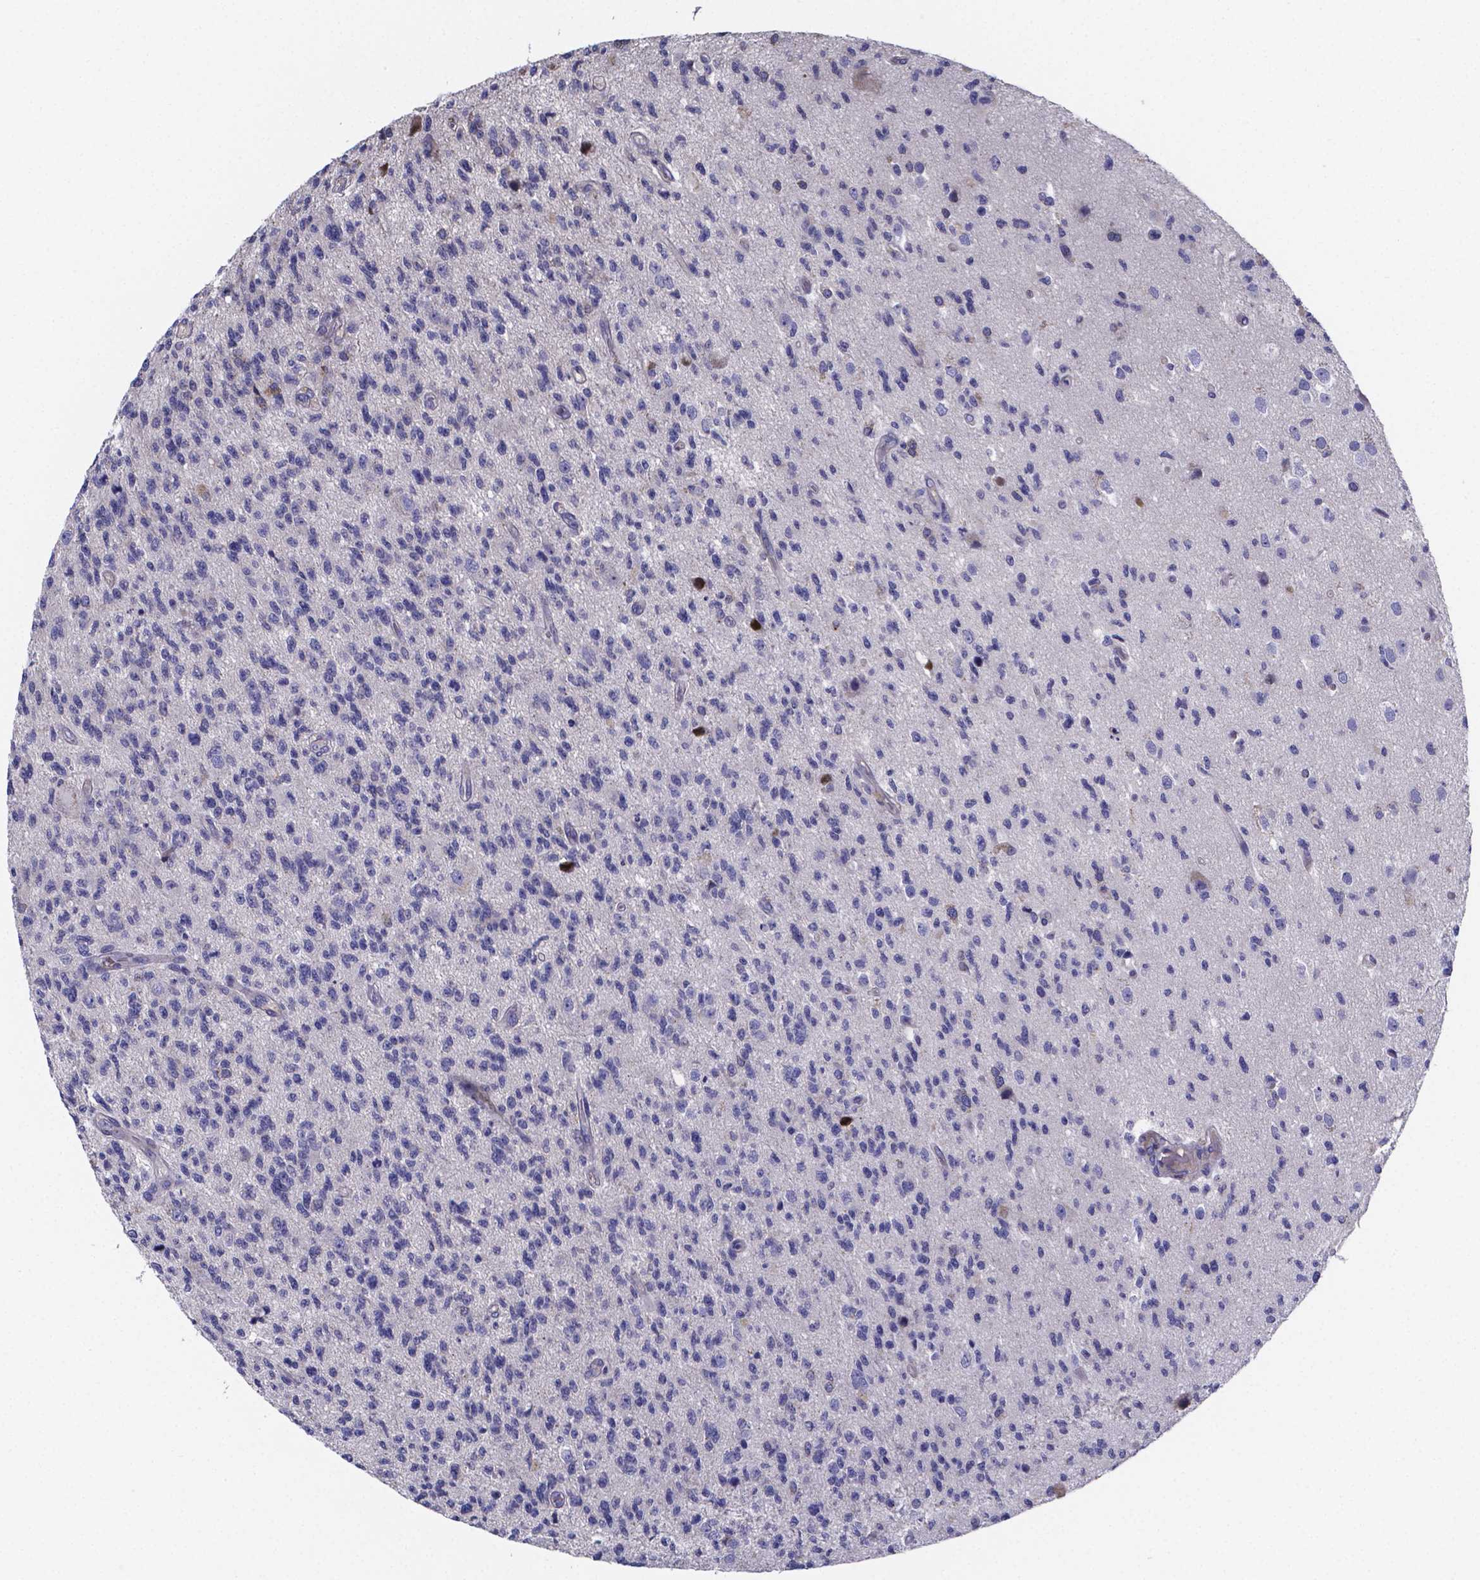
{"staining": {"intensity": "negative", "quantity": "none", "location": "none"}, "tissue": "glioma", "cell_type": "Tumor cells", "image_type": "cancer", "snomed": [{"axis": "morphology", "description": "Glioma, malignant, High grade"}, {"axis": "topography", "description": "Brain"}], "caption": "The photomicrograph demonstrates no significant positivity in tumor cells of malignant glioma (high-grade).", "gene": "SFRP4", "patient": {"sex": "male", "age": 56}}